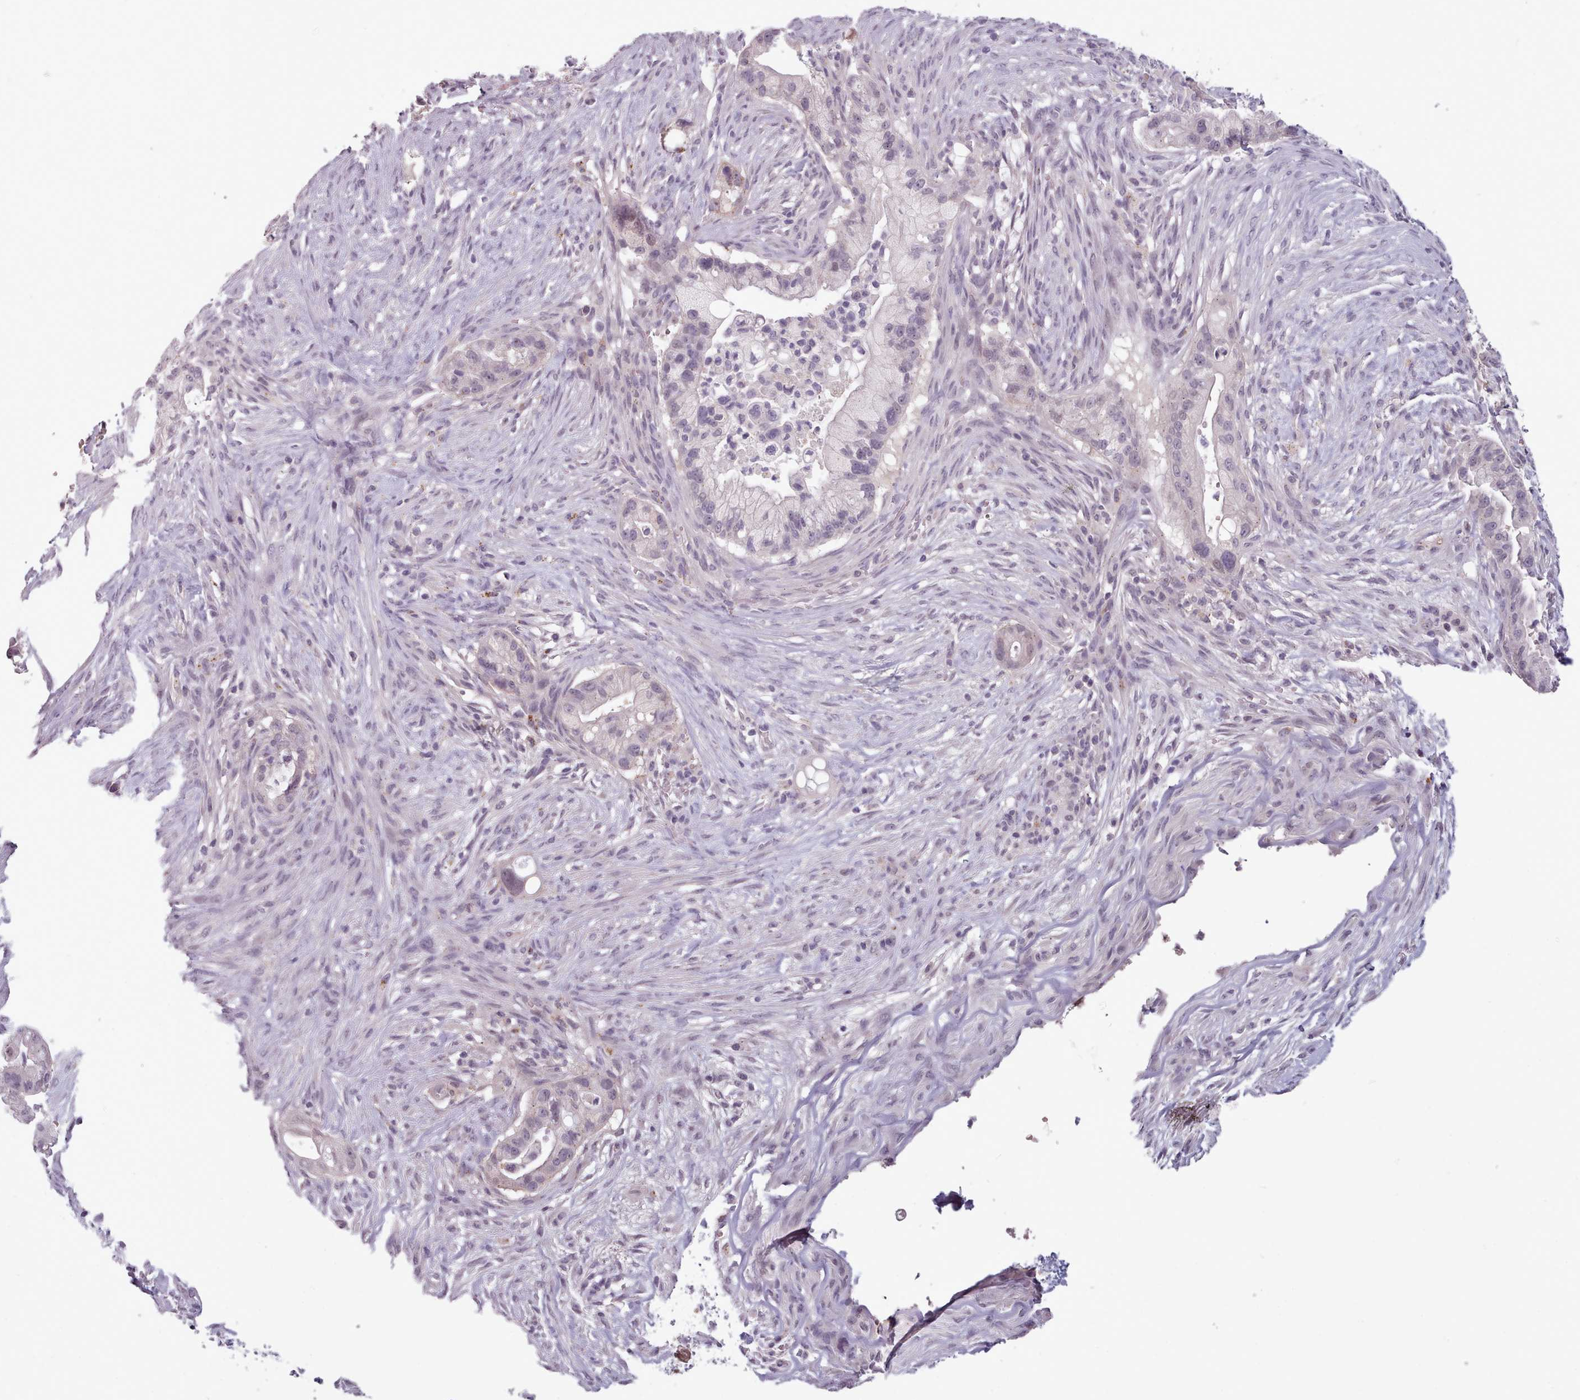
{"staining": {"intensity": "negative", "quantity": "none", "location": "none"}, "tissue": "pancreatic cancer", "cell_type": "Tumor cells", "image_type": "cancer", "snomed": [{"axis": "morphology", "description": "Adenocarcinoma, NOS"}, {"axis": "topography", "description": "Pancreas"}], "caption": "The micrograph shows no staining of tumor cells in pancreatic cancer (adenocarcinoma).", "gene": "PBX4", "patient": {"sex": "male", "age": 44}}